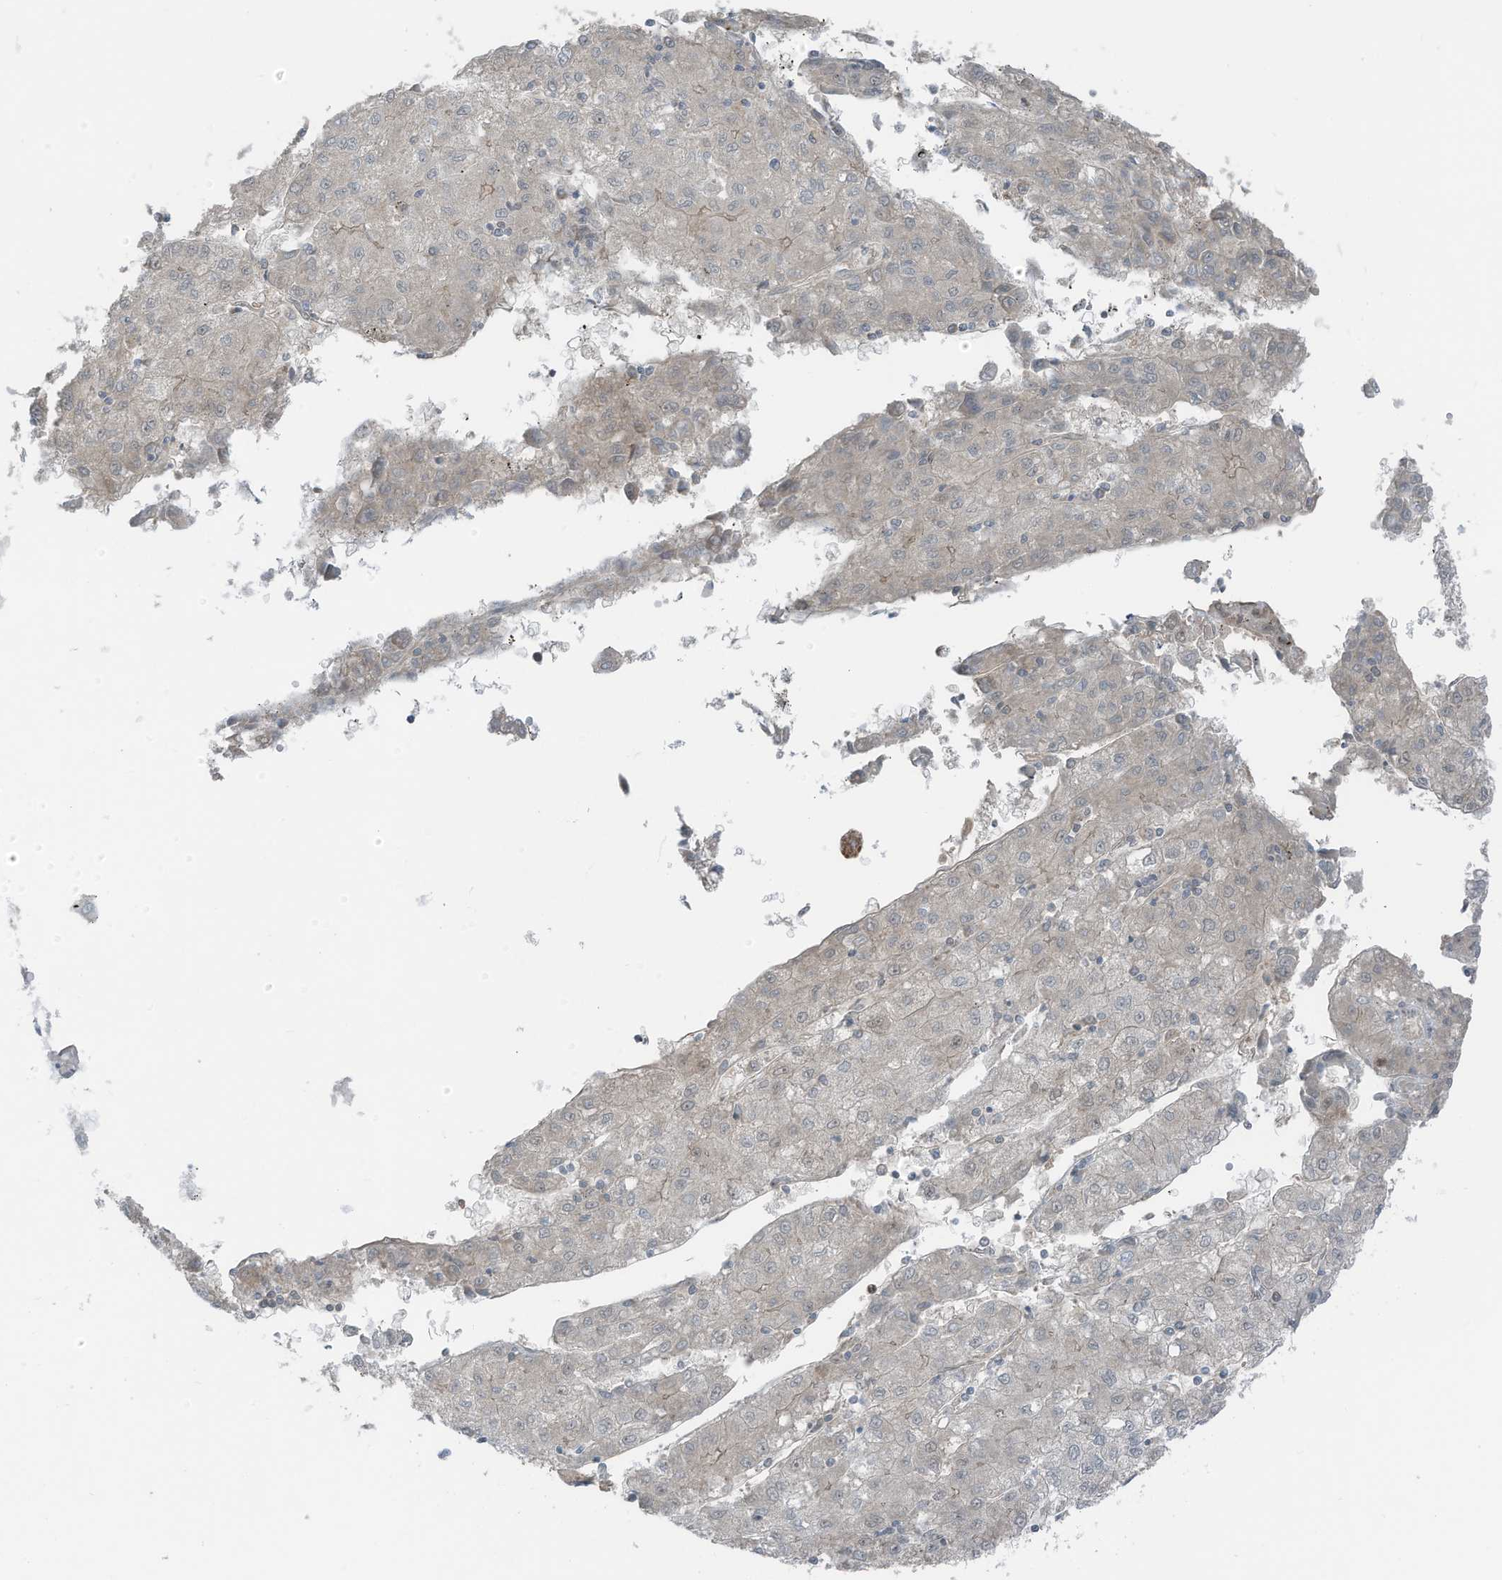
{"staining": {"intensity": "negative", "quantity": "none", "location": "none"}, "tissue": "liver cancer", "cell_type": "Tumor cells", "image_type": "cancer", "snomed": [{"axis": "morphology", "description": "Carcinoma, Hepatocellular, NOS"}, {"axis": "topography", "description": "Liver"}], "caption": "DAB (3,3'-diaminobenzidine) immunohistochemical staining of human hepatocellular carcinoma (liver) shows no significant expression in tumor cells. Nuclei are stained in blue.", "gene": "TXNDC9", "patient": {"sex": "male", "age": 72}}